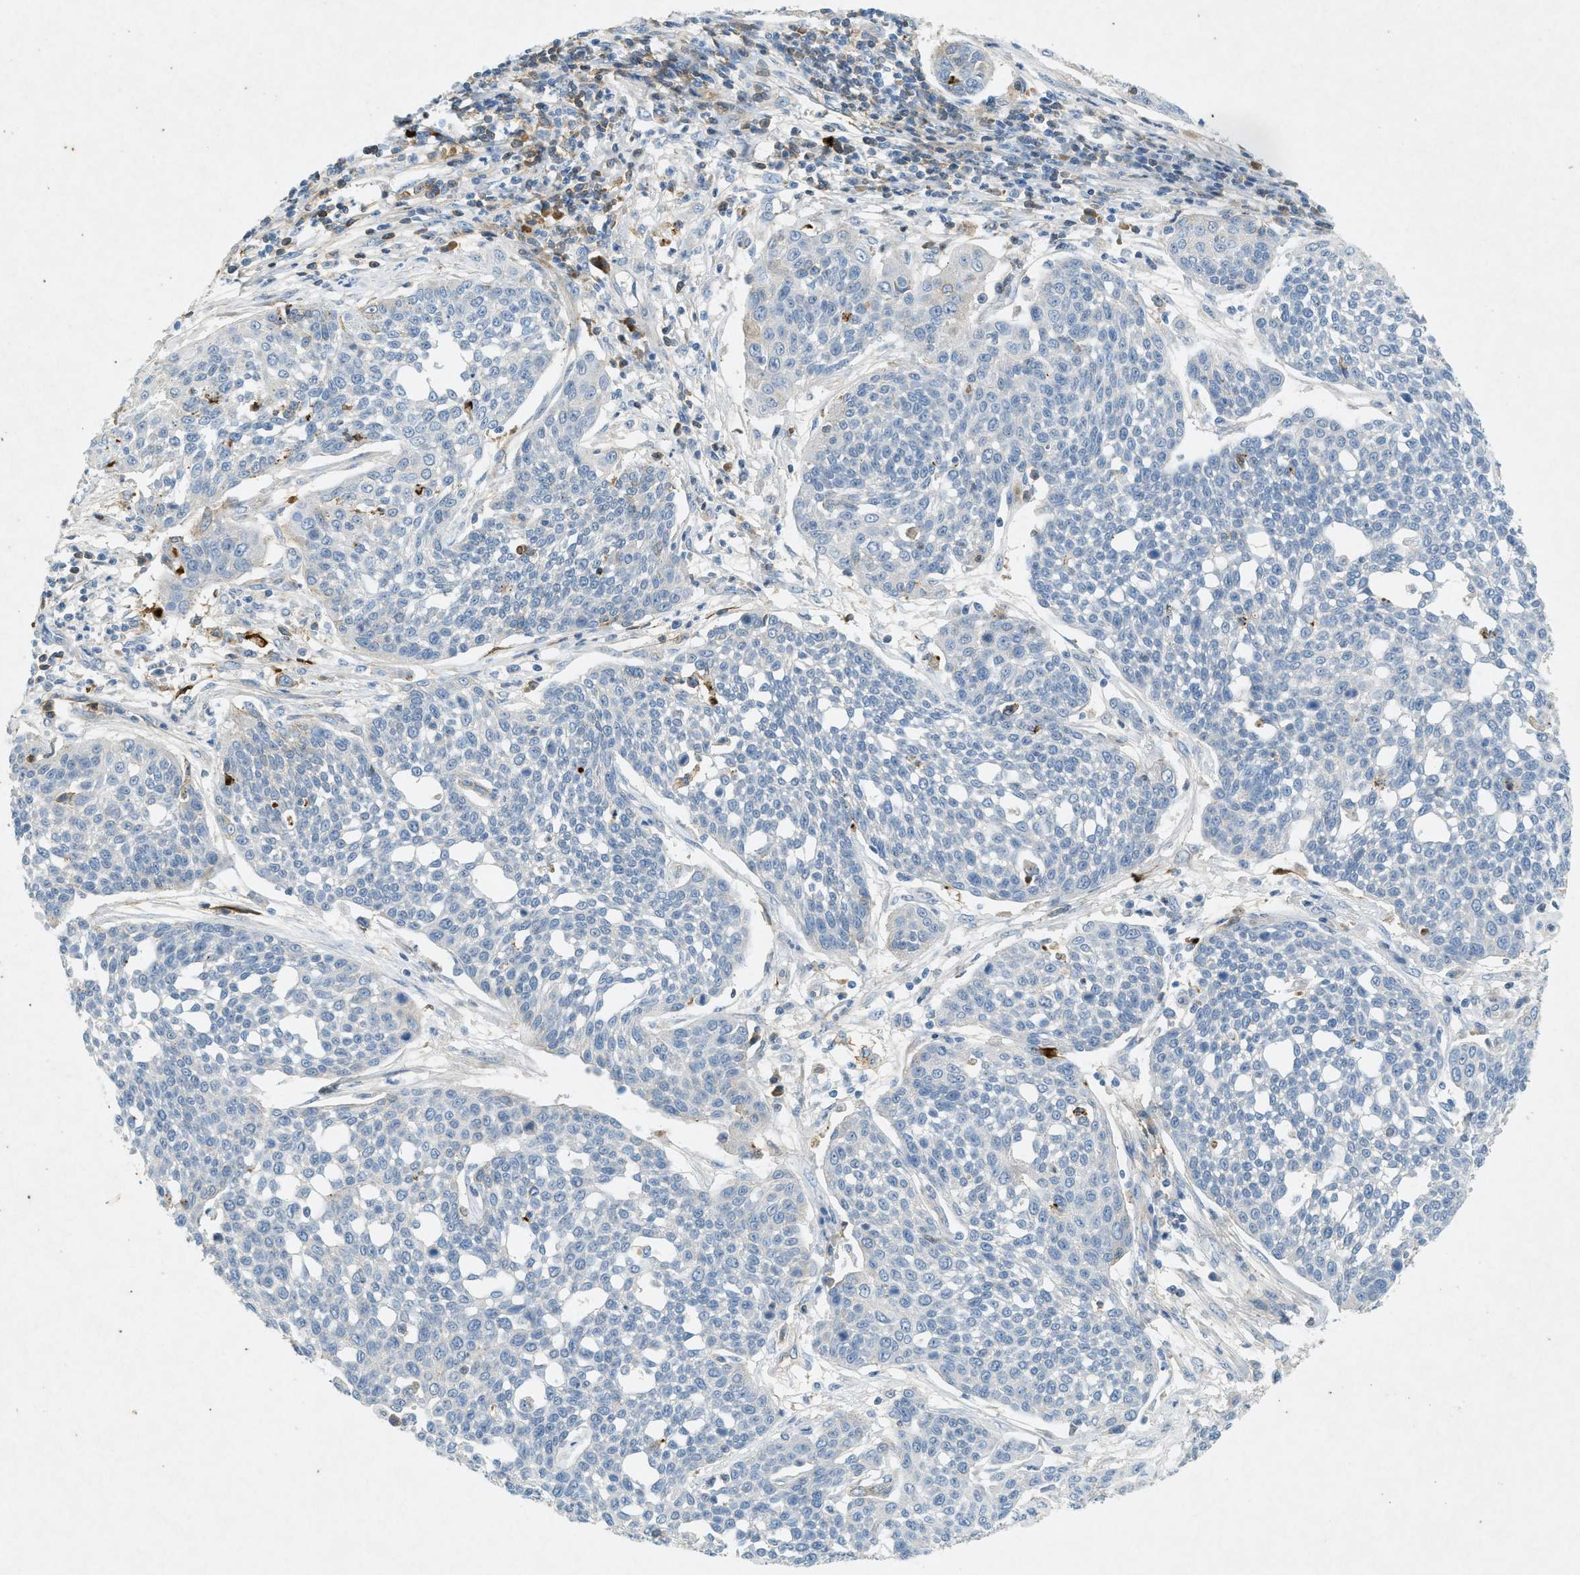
{"staining": {"intensity": "negative", "quantity": "none", "location": "none"}, "tissue": "cervical cancer", "cell_type": "Tumor cells", "image_type": "cancer", "snomed": [{"axis": "morphology", "description": "Squamous cell carcinoma, NOS"}, {"axis": "topography", "description": "Cervix"}], "caption": "The image reveals no staining of tumor cells in cervical squamous cell carcinoma.", "gene": "F2", "patient": {"sex": "female", "age": 34}}